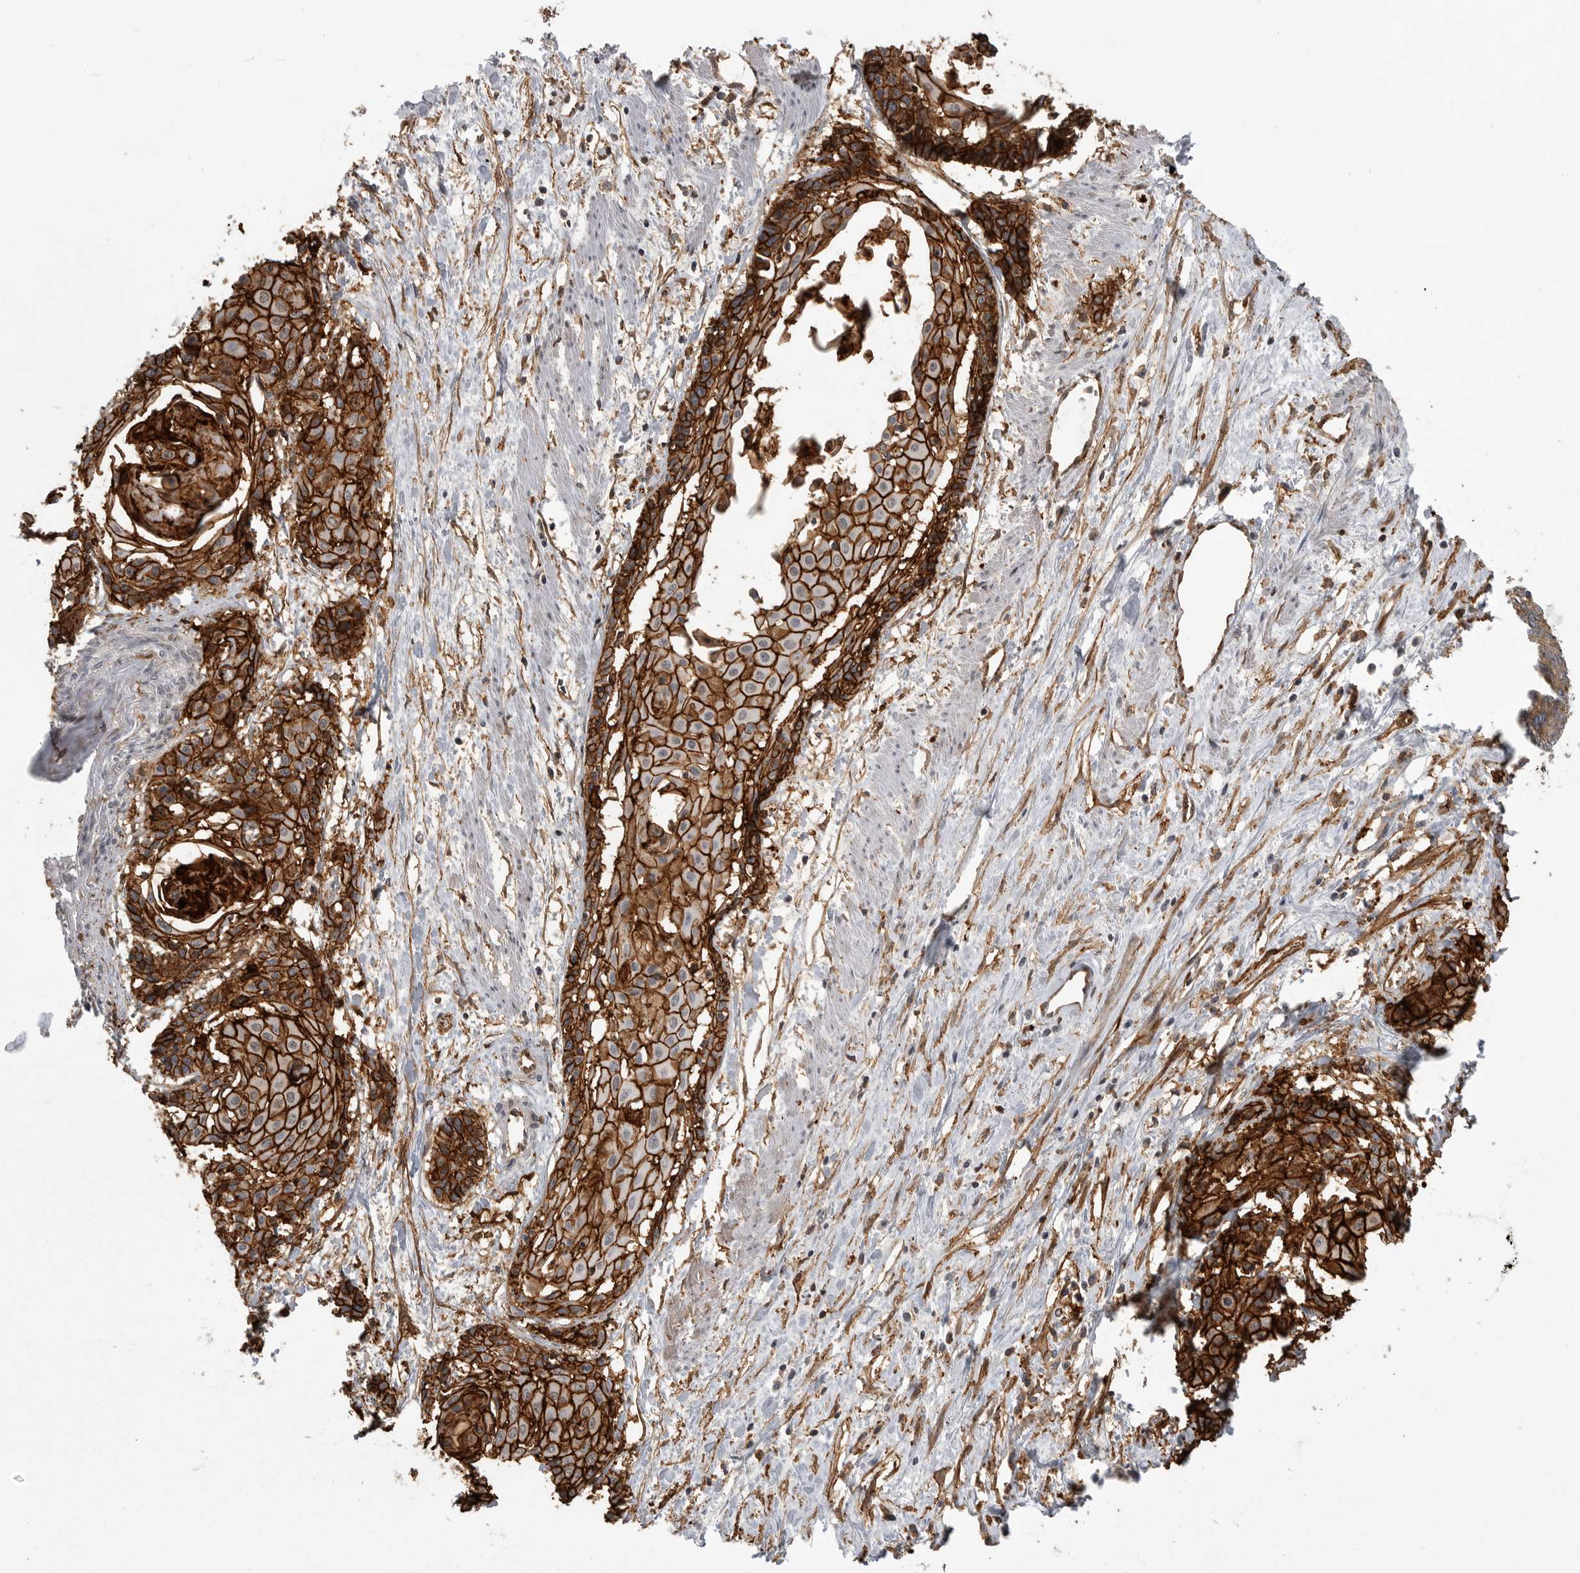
{"staining": {"intensity": "strong", "quantity": ">75%", "location": "cytoplasmic/membranous"}, "tissue": "cervical cancer", "cell_type": "Tumor cells", "image_type": "cancer", "snomed": [{"axis": "morphology", "description": "Squamous cell carcinoma, NOS"}, {"axis": "topography", "description": "Cervix"}], "caption": "The immunohistochemical stain labels strong cytoplasmic/membranous positivity in tumor cells of cervical squamous cell carcinoma tissue.", "gene": "NECTIN1", "patient": {"sex": "female", "age": 57}}